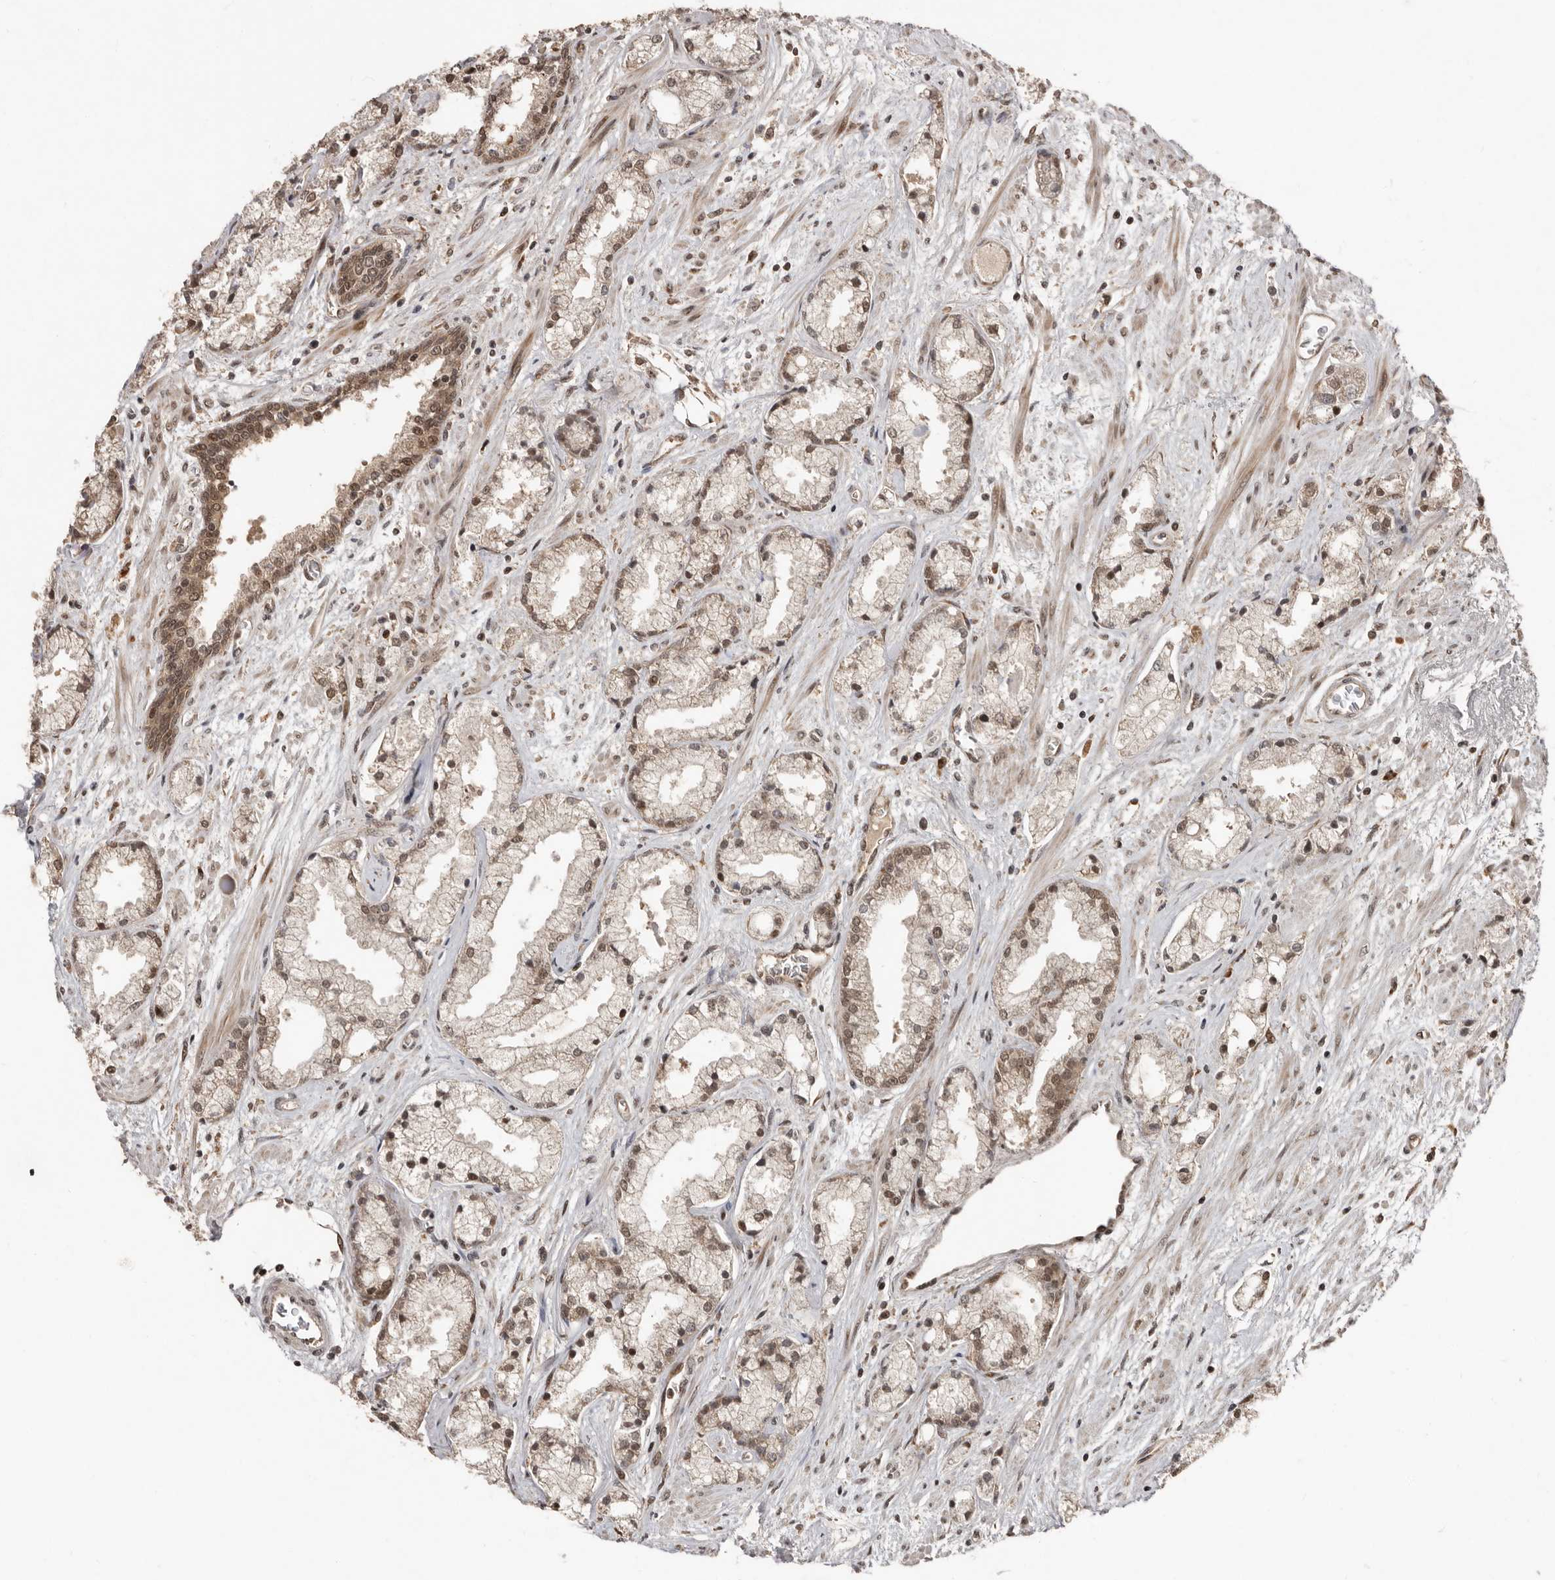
{"staining": {"intensity": "weak", "quantity": ">75%", "location": "cytoplasmic/membranous,nuclear"}, "tissue": "prostate cancer", "cell_type": "Tumor cells", "image_type": "cancer", "snomed": [{"axis": "morphology", "description": "Adenocarcinoma, High grade"}, {"axis": "topography", "description": "Prostate"}], "caption": "The histopathology image displays staining of prostate cancer (adenocarcinoma (high-grade)), revealing weak cytoplasmic/membranous and nuclear protein staining (brown color) within tumor cells.", "gene": "LRGUK", "patient": {"sex": "male", "age": 50}}